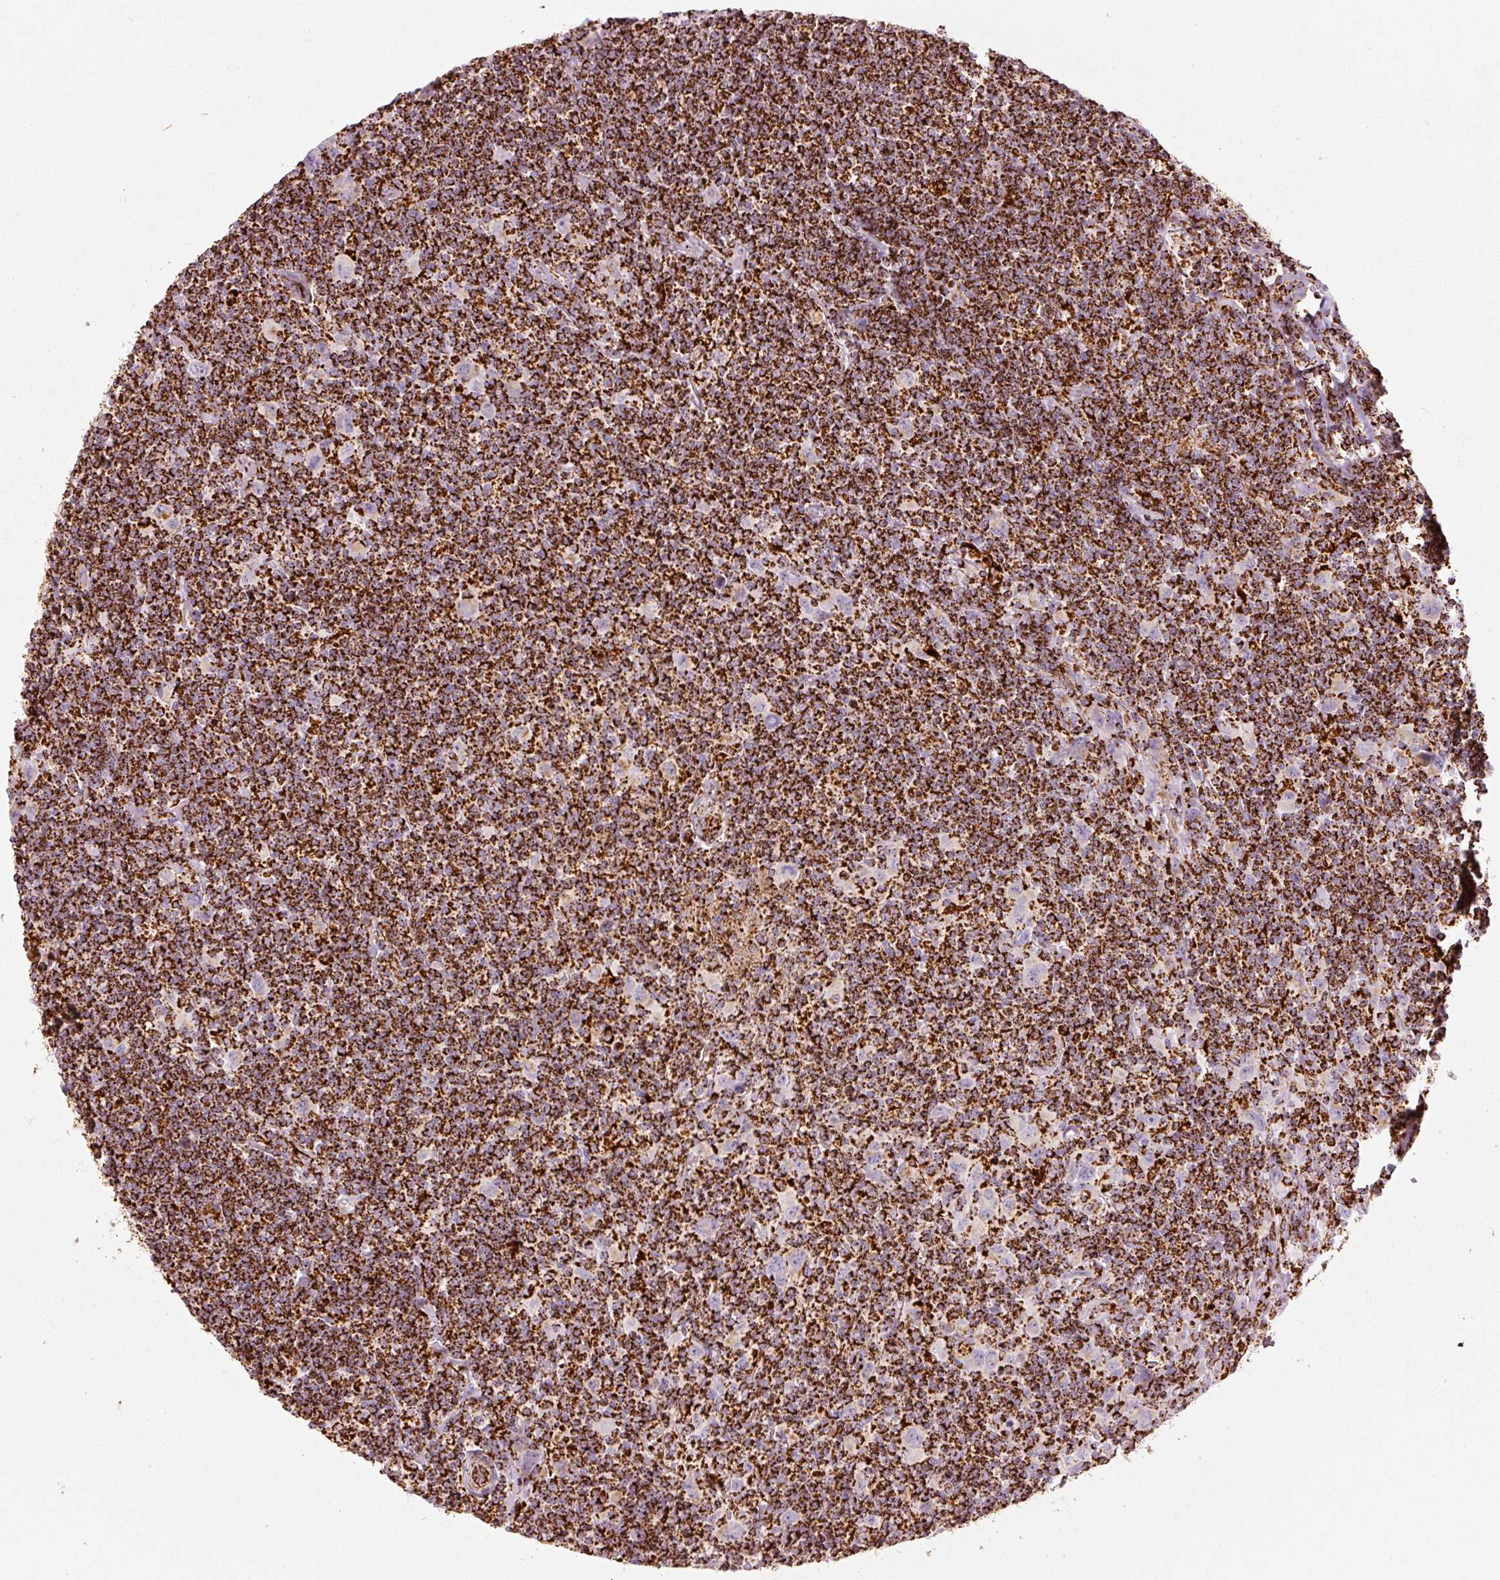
{"staining": {"intensity": "moderate", "quantity": "25%-75%", "location": "cytoplasmic/membranous"}, "tissue": "lymphoma", "cell_type": "Tumor cells", "image_type": "cancer", "snomed": [{"axis": "morphology", "description": "Hodgkin's disease, NOS"}, {"axis": "topography", "description": "Lymph node"}], "caption": "Human lymphoma stained with a protein marker shows moderate staining in tumor cells.", "gene": "MT-CO2", "patient": {"sex": "female", "age": 18}}